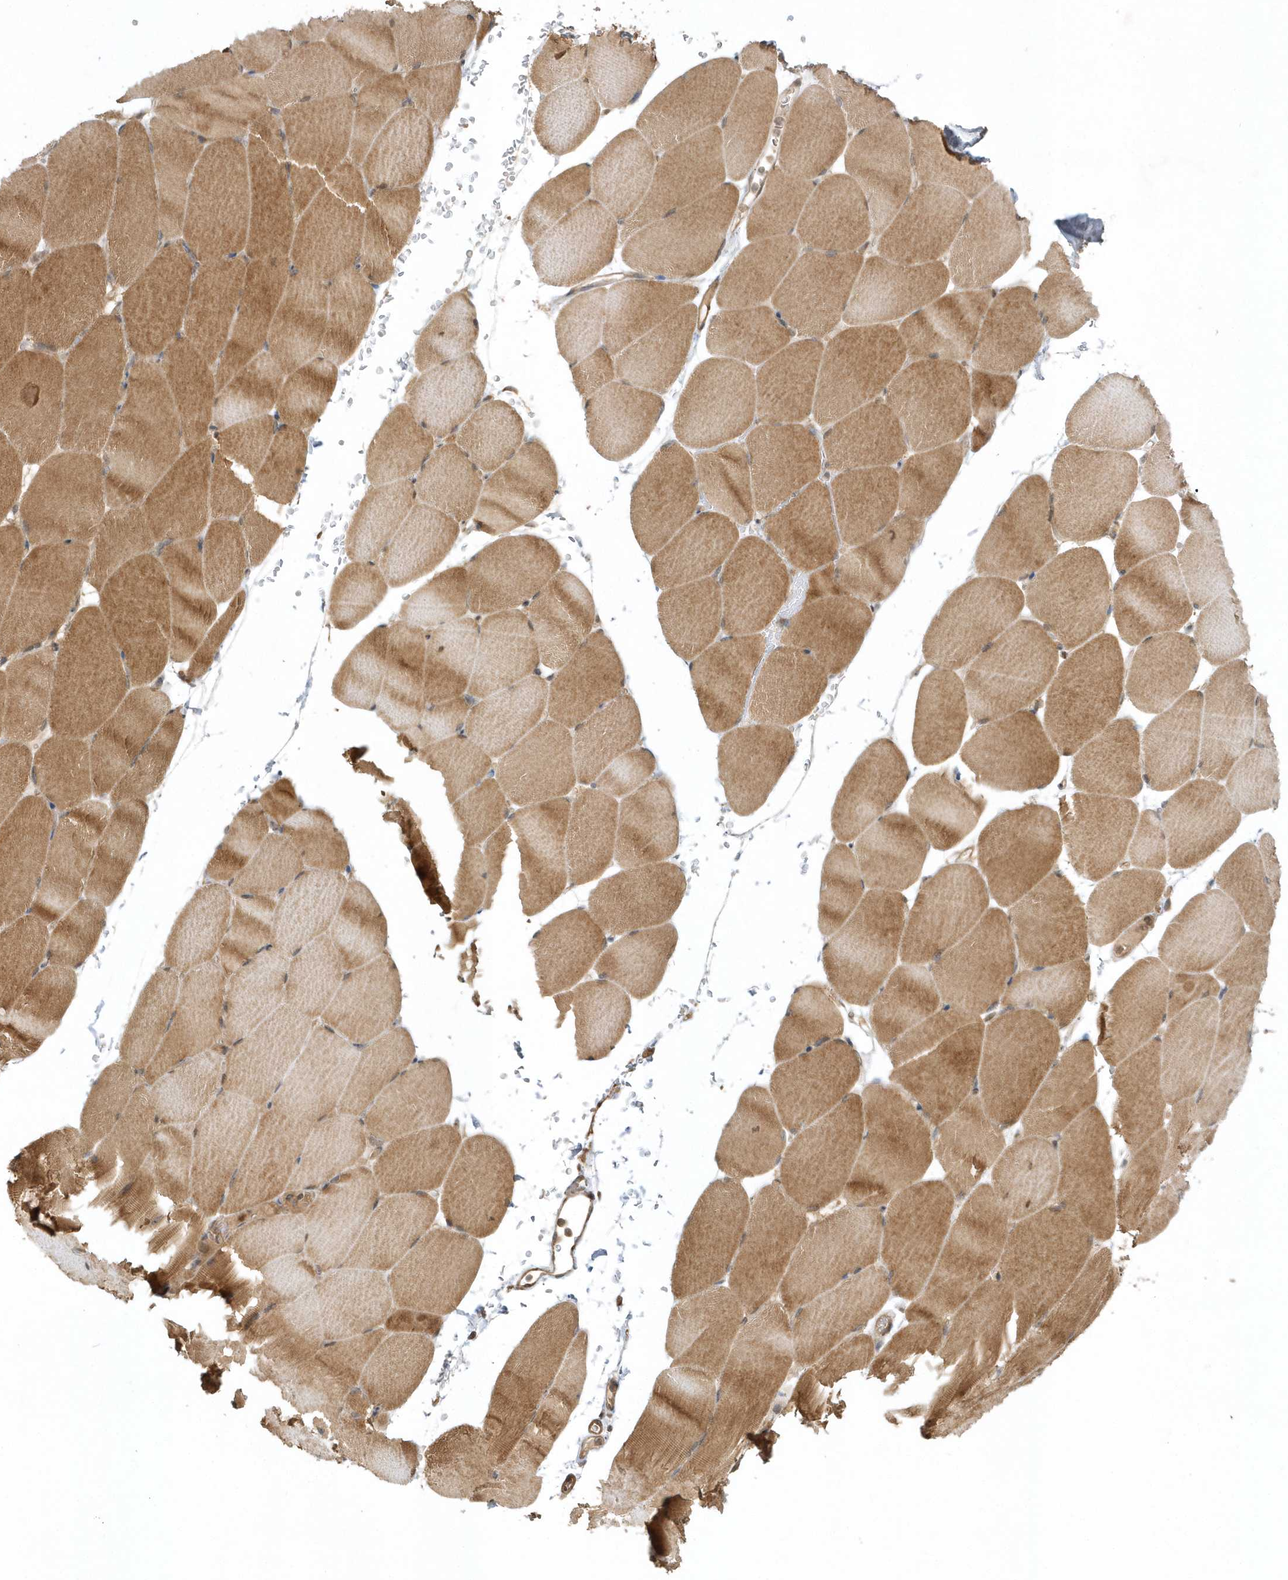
{"staining": {"intensity": "moderate", "quantity": ">75%", "location": "cytoplasmic/membranous"}, "tissue": "skeletal muscle", "cell_type": "Myocytes", "image_type": "normal", "snomed": [{"axis": "morphology", "description": "Normal tissue, NOS"}, {"axis": "topography", "description": "Skeletal muscle"}, {"axis": "topography", "description": "Parathyroid gland"}], "caption": "Brown immunohistochemical staining in normal human skeletal muscle demonstrates moderate cytoplasmic/membranous expression in approximately >75% of myocytes. Using DAB (brown) and hematoxylin (blue) stains, captured at high magnification using brightfield microscopy.", "gene": "GFM2", "patient": {"sex": "female", "age": 37}}